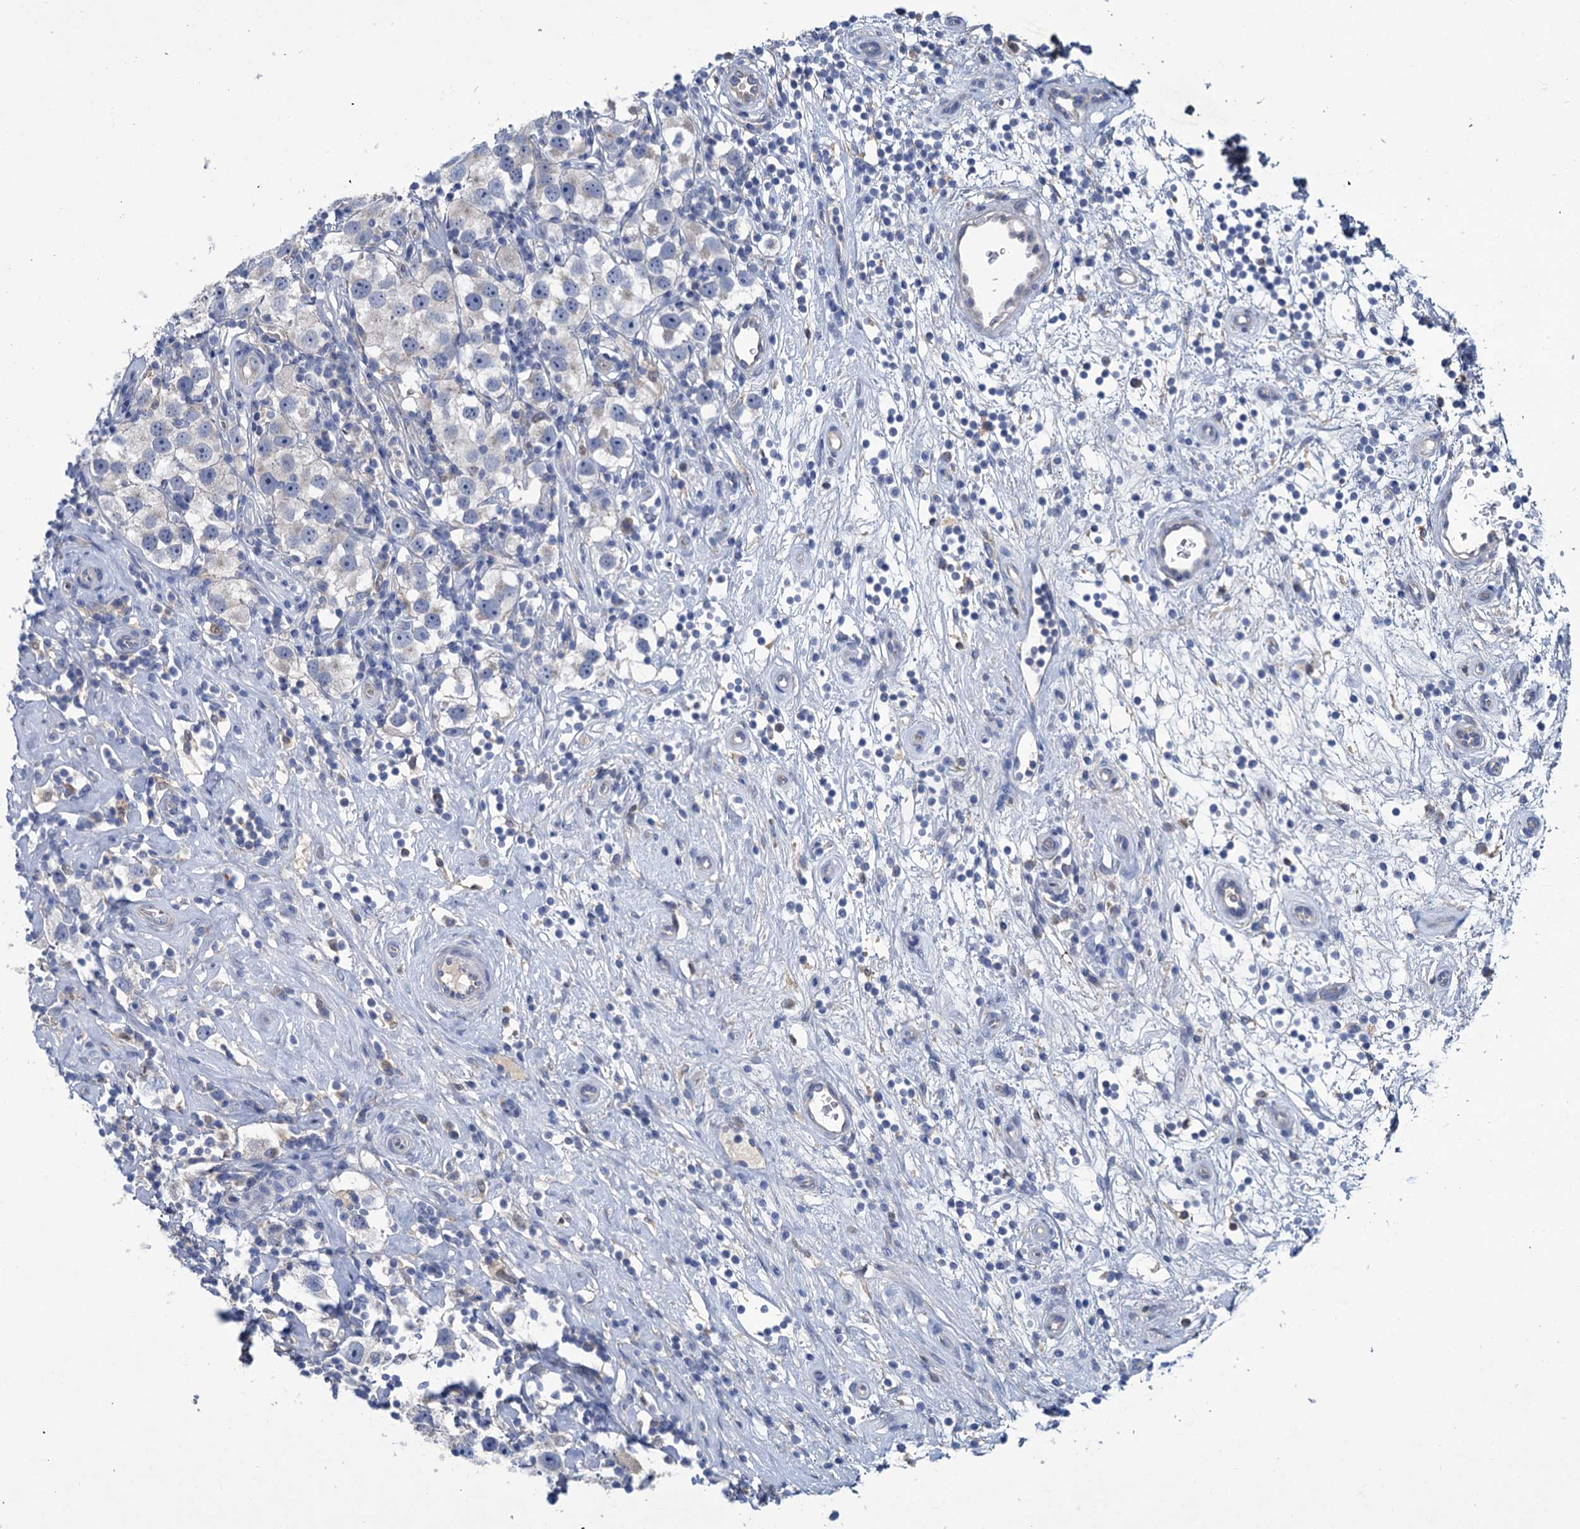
{"staining": {"intensity": "negative", "quantity": "none", "location": "none"}, "tissue": "testis cancer", "cell_type": "Tumor cells", "image_type": "cancer", "snomed": [{"axis": "morphology", "description": "Seminoma, NOS"}, {"axis": "topography", "description": "Testis"}], "caption": "The micrograph exhibits no staining of tumor cells in testis cancer (seminoma).", "gene": "RTKN2", "patient": {"sex": "male", "age": 49}}